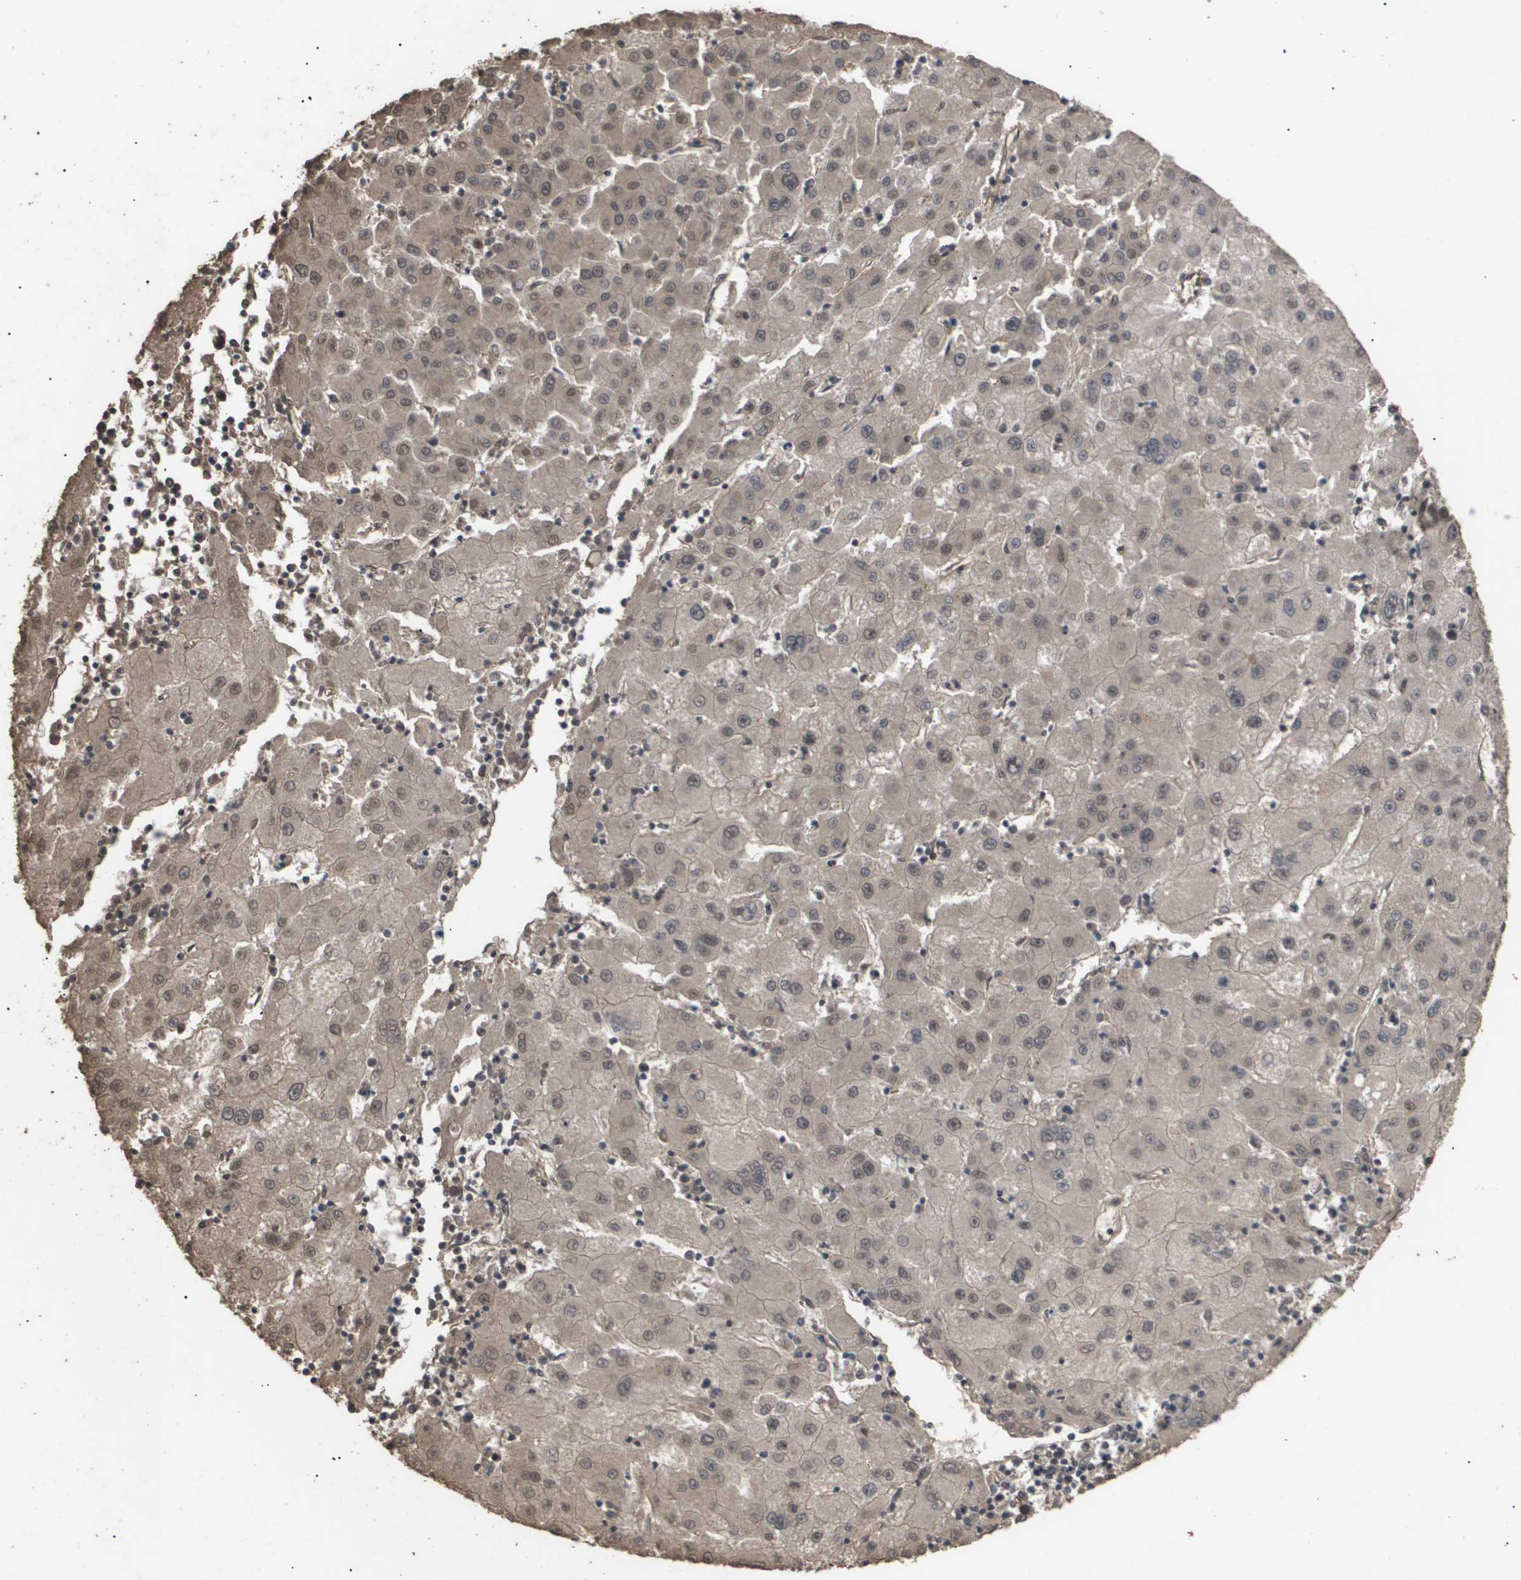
{"staining": {"intensity": "weak", "quantity": ">75%", "location": "cytoplasmic/membranous,nuclear"}, "tissue": "liver cancer", "cell_type": "Tumor cells", "image_type": "cancer", "snomed": [{"axis": "morphology", "description": "Carcinoma, Hepatocellular, NOS"}, {"axis": "topography", "description": "Liver"}], "caption": "Protein staining by IHC reveals weak cytoplasmic/membranous and nuclear positivity in approximately >75% of tumor cells in liver cancer (hepatocellular carcinoma).", "gene": "CUL5", "patient": {"sex": "male", "age": 72}}